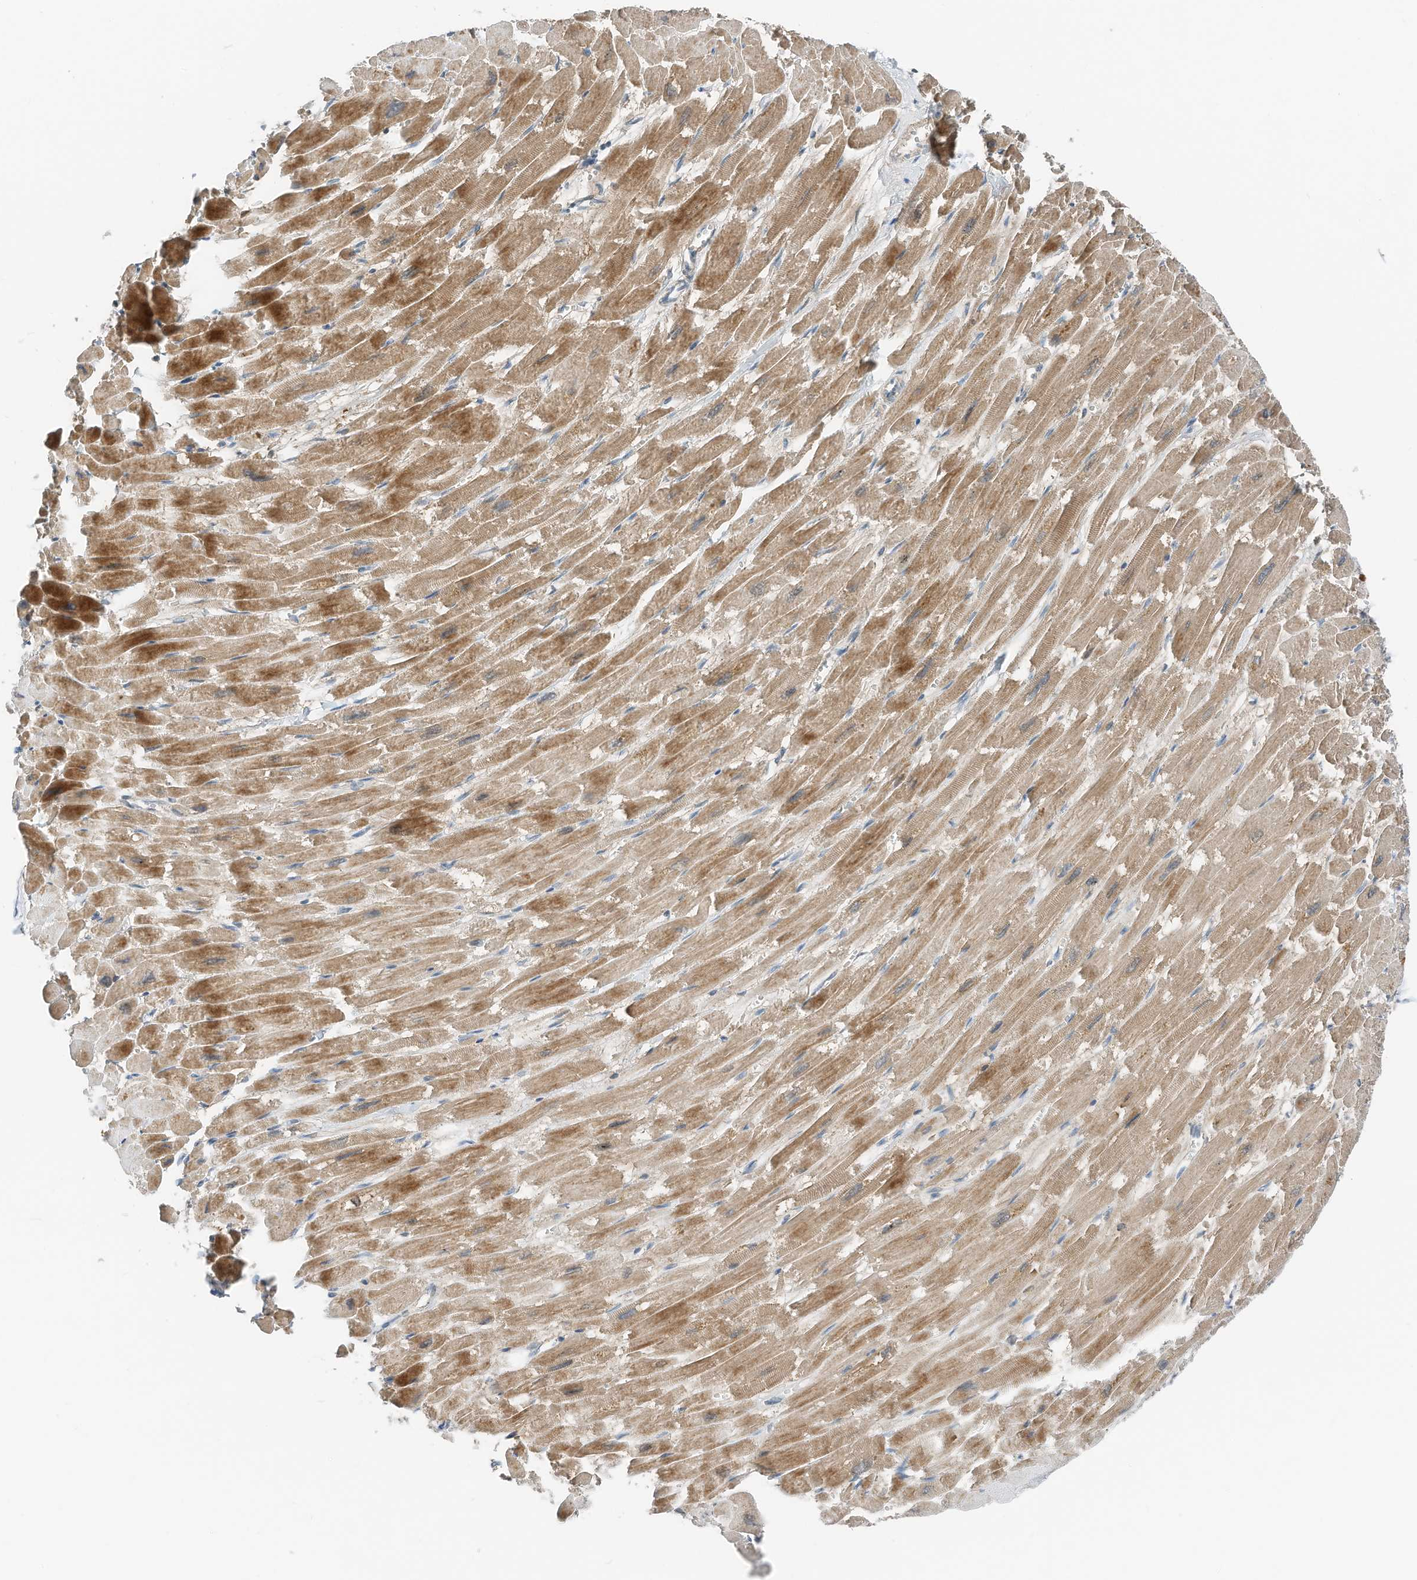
{"staining": {"intensity": "moderate", "quantity": "25%-75%", "location": "cytoplasmic/membranous"}, "tissue": "heart muscle", "cell_type": "Cardiomyocytes", "image_type": "normal", "snomed": [{"axis": "morphology", "description": "Normal tissue, NOS"}, {"axis": "topography", "description": "Heart"}], "caption": "Protein expression analysis of unremarkable human heart muscle reveals moderate cytoplasmic/membranous expression in about 25%-75% of cardiomyocytes. Immunohistochemistry (ihc) stains the protein of interest in brown and the nuclei are stained blue.", "gene": "RMND1", "patient": {"sex": "male", "age": 54}}